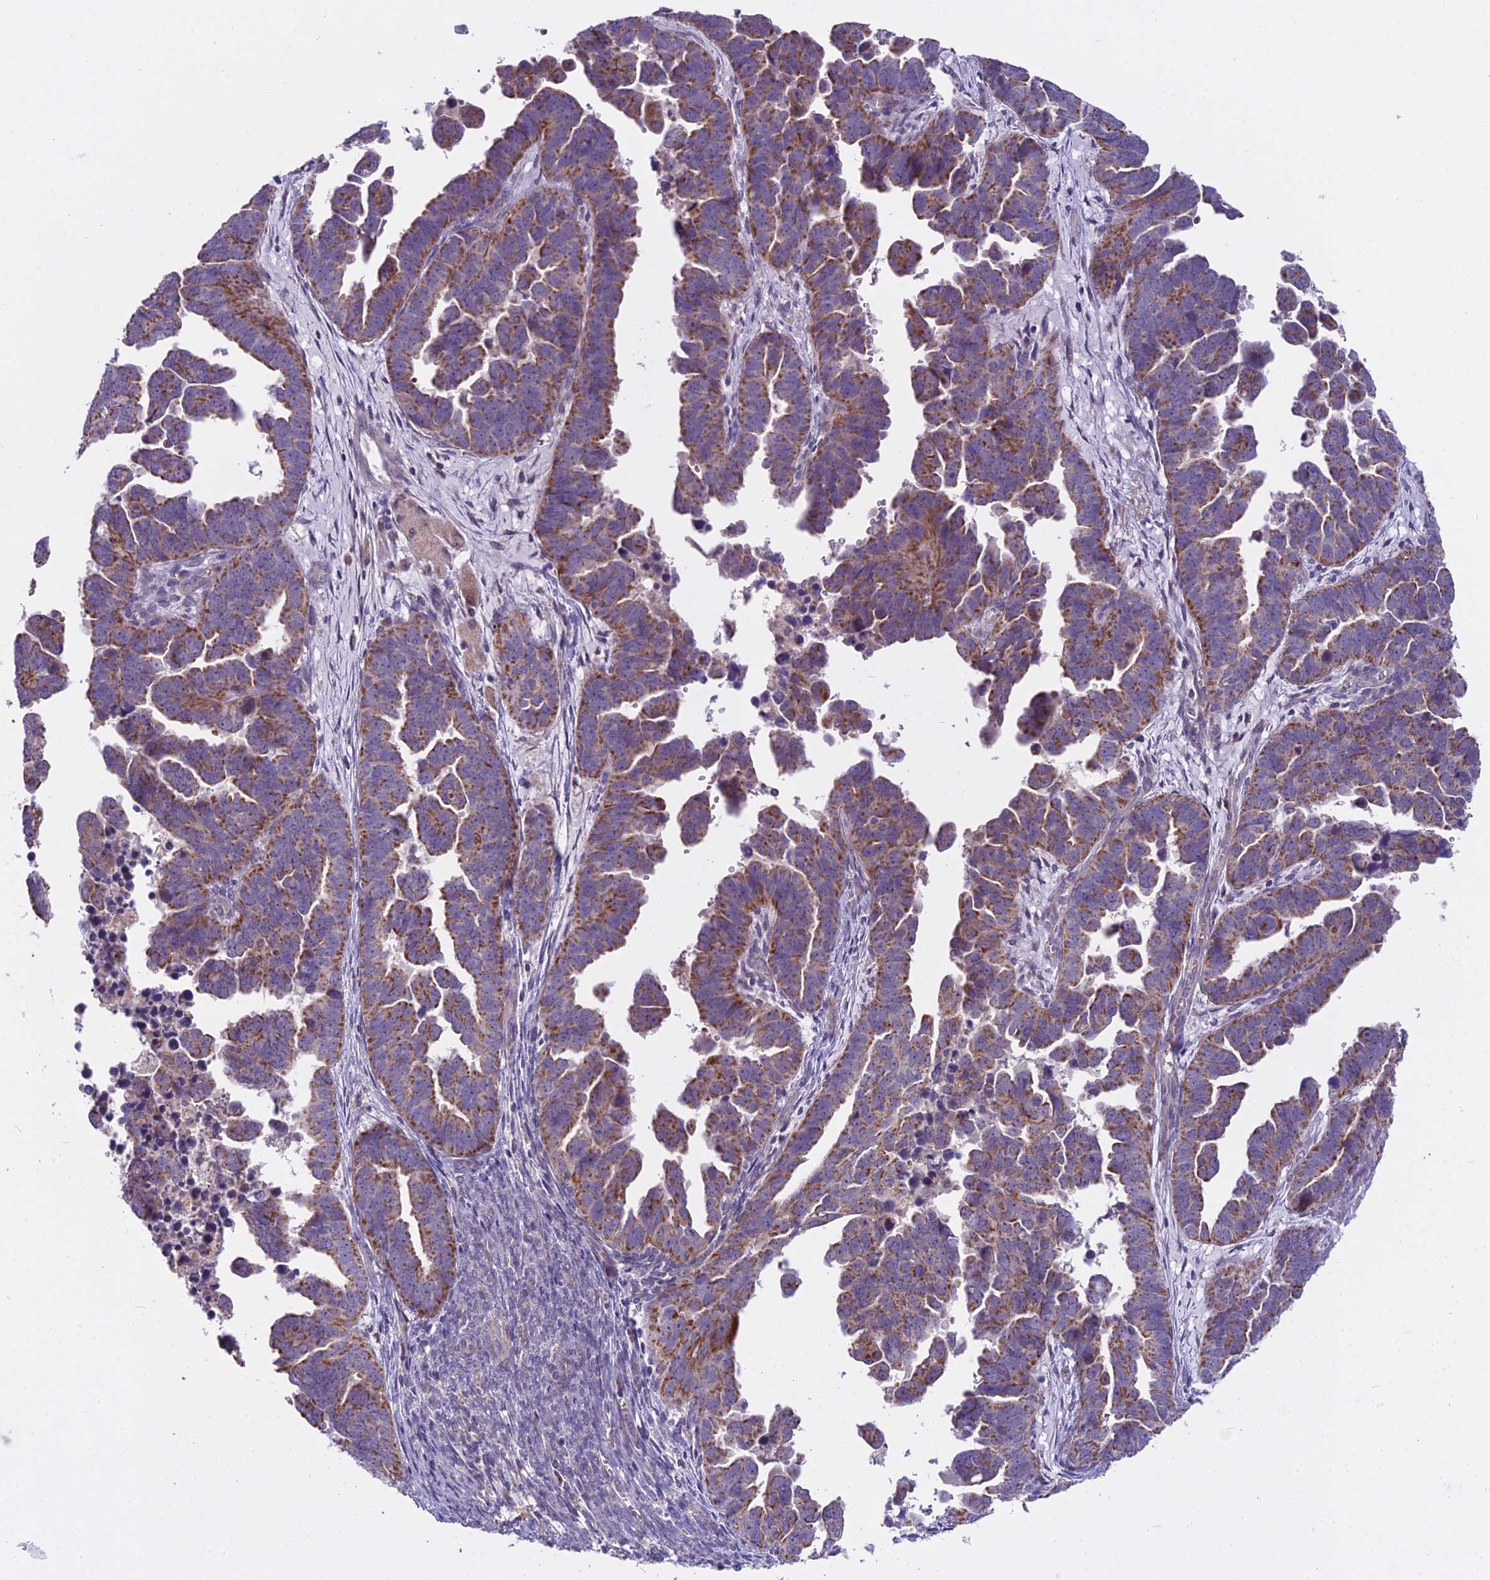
{"staining": {"intensity": "moderate", "quantity": ">75%", "location": "cytoplasmic/membranous"}, "tissue": "endometrial cancer", "cell_type": "Tumor cells", "image_type": "cancer", "snomed": [{"axis": "morphology", "description": "Adenocarcinoma, NOS"}, {"axis": "topography", "description": "Endometrium"}], "caption": "Endometrial adenocarcinoma stained with a brown dye shows moderate cytoplasmic/membranous positive positivity in approximately >75% of tumor cells.", "gene": "DUS2", "patient": {"sex": "female", "age": 75}}